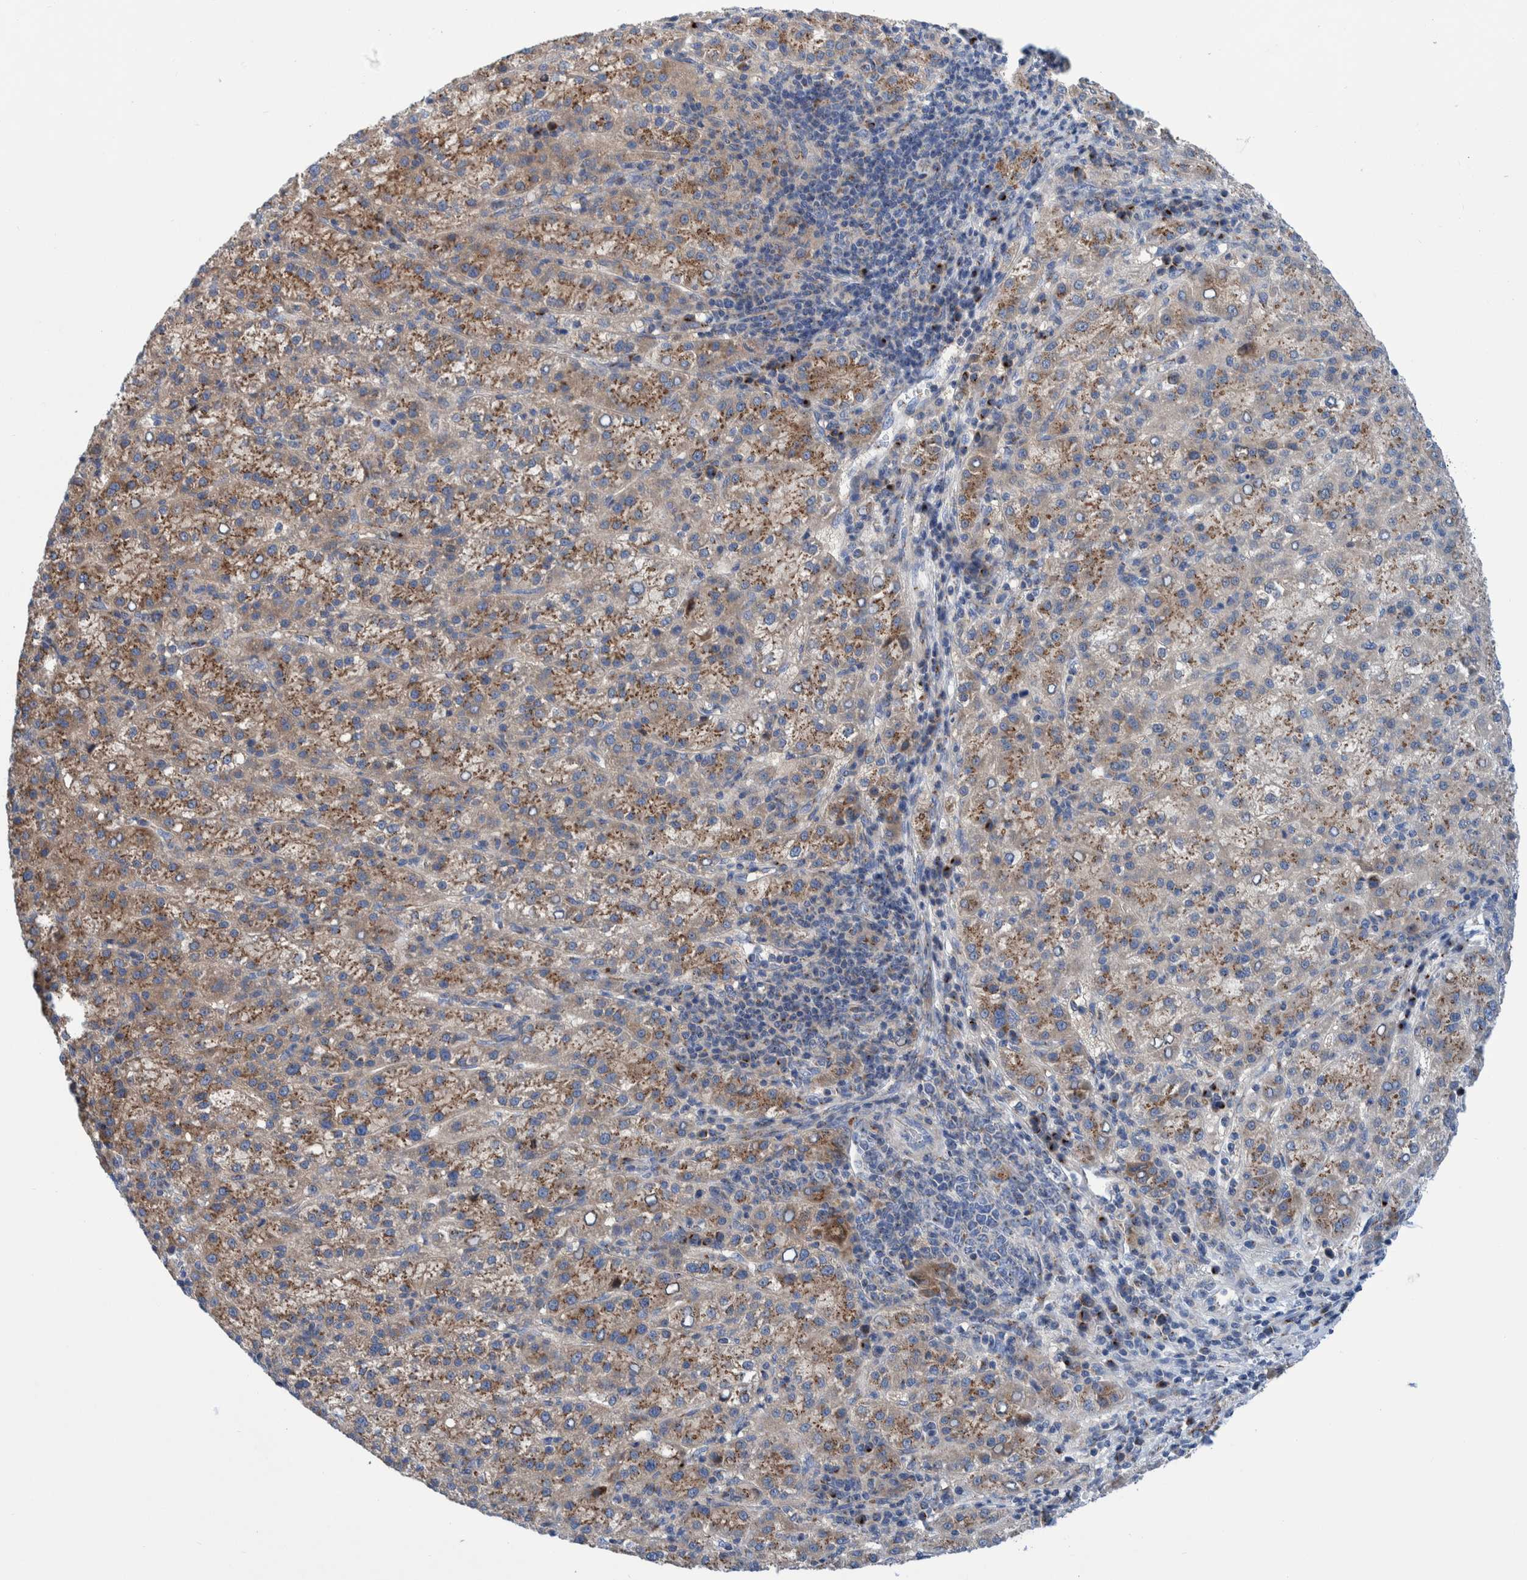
{"staining": {"intensity": "weak", "quantity": ">75%", "location": "cytoplasmic/membranous"}, "tissue": "liver cancer", "cell_type": "Tumor cells", "image_type": "cancer", "snomed": [{"axis": "morphology", "description": "Carcinoma, Hepatocellular, NOS"}, {"axis": "topography", "description": "Liver"}], "caption": "DAB immunohistochemical staining of hepatocellular carcinoma (liver) exhibits weak cytoplasmic/membranous protein expression in approximately >75% of tumor cells.", "gene": "TRIM58", "patient": {"sex": "female", "age": 58}}